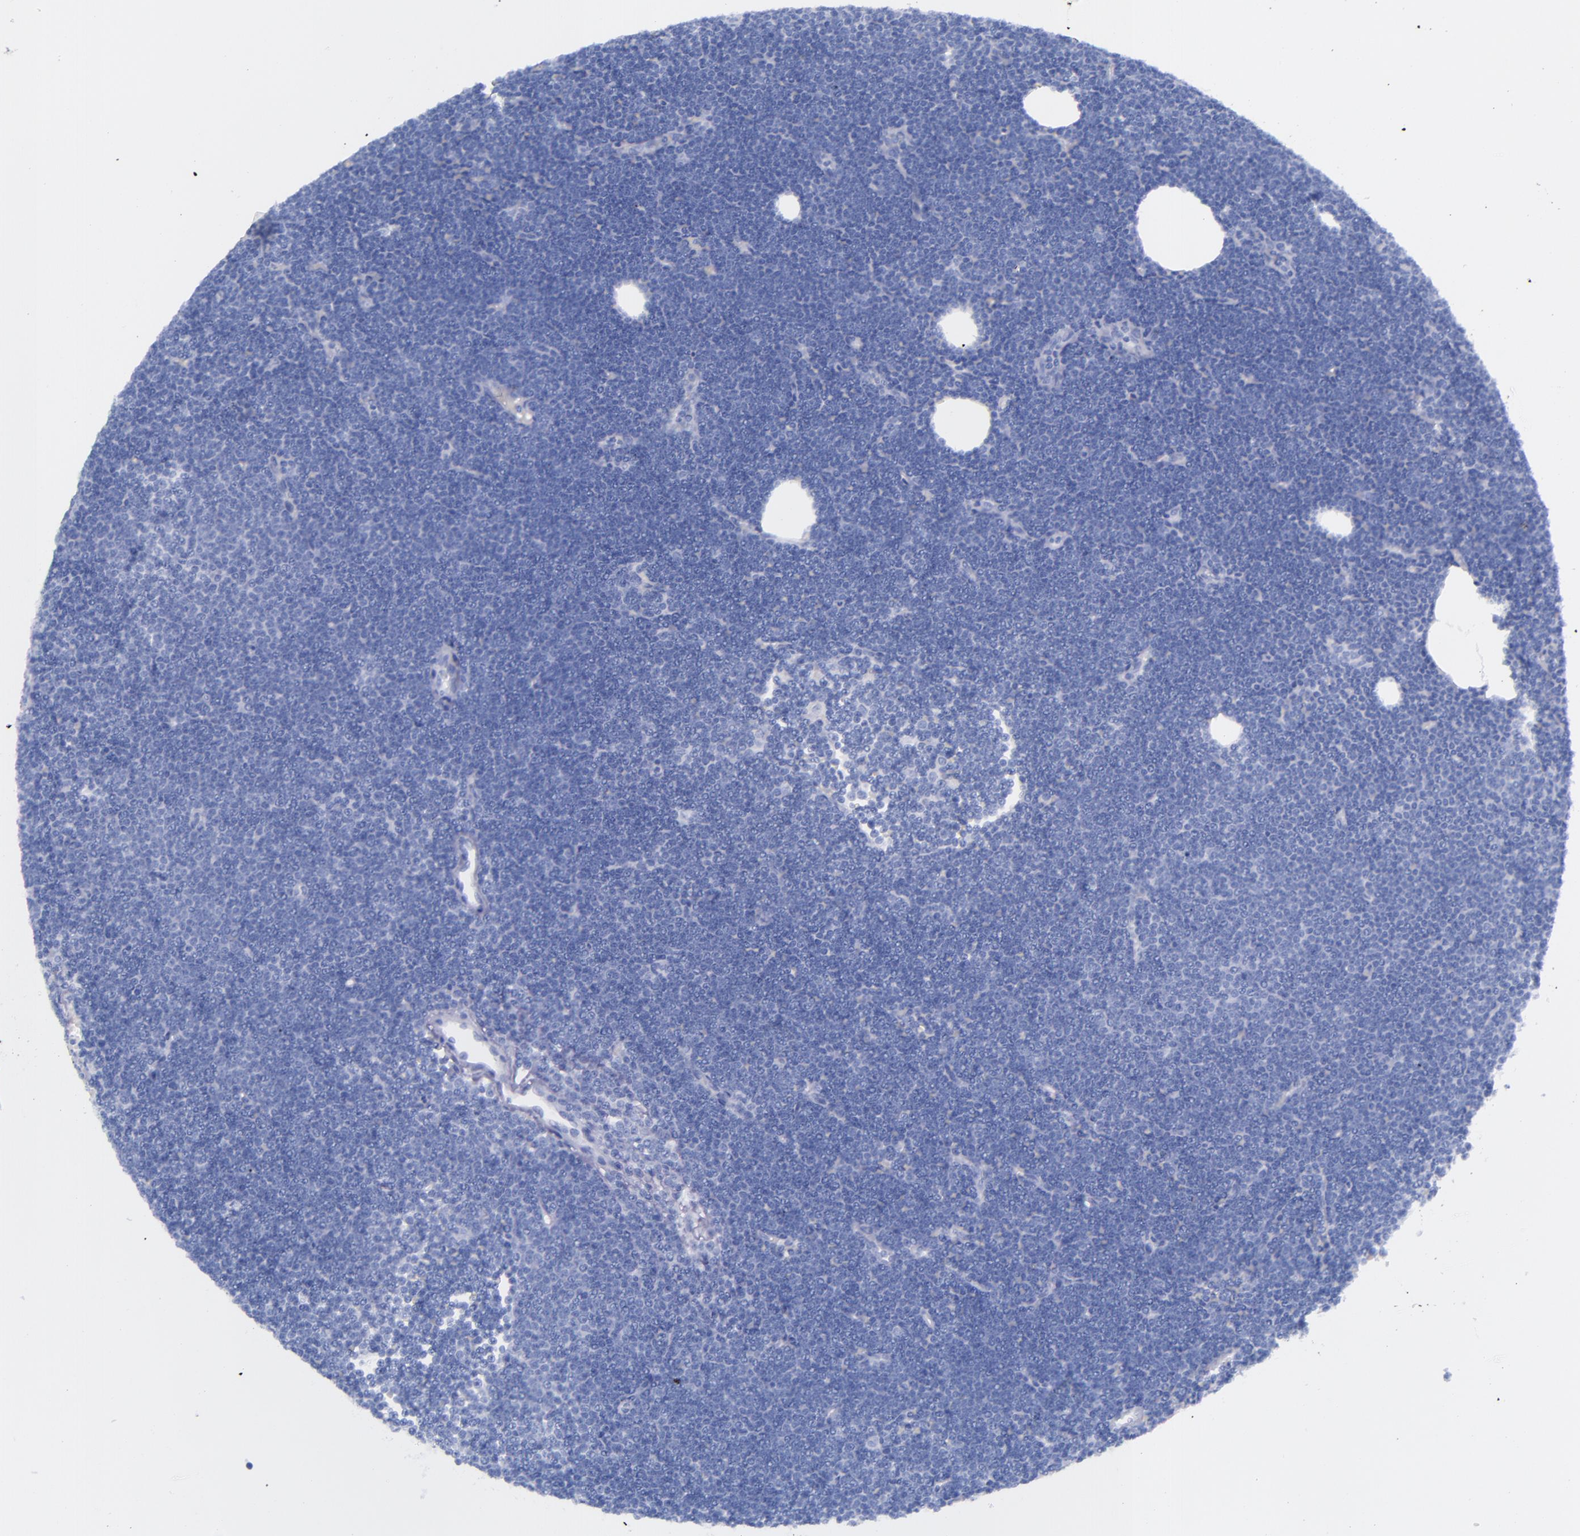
{"staining": {"intensity": "negative", "quantity": "none", "location": "none"}, "tissue": "lymphoma", "cell_type": "Tumor cells", "image_type": "cancer", "snomed": [{"axis": "morphology", "description": "Malignant lymphoma, non-Hodgkin's type, Low grade"}, {"axis": "topography", "description": "Lymph node"}], "caption": "Immunohistochemistry photomicrograph of lymphoma stained for a protein (brown), which exhibits no positivity in tumor cells.", "gene": "SFTPA2", "patient": {"sex": "female", "age": 73}}